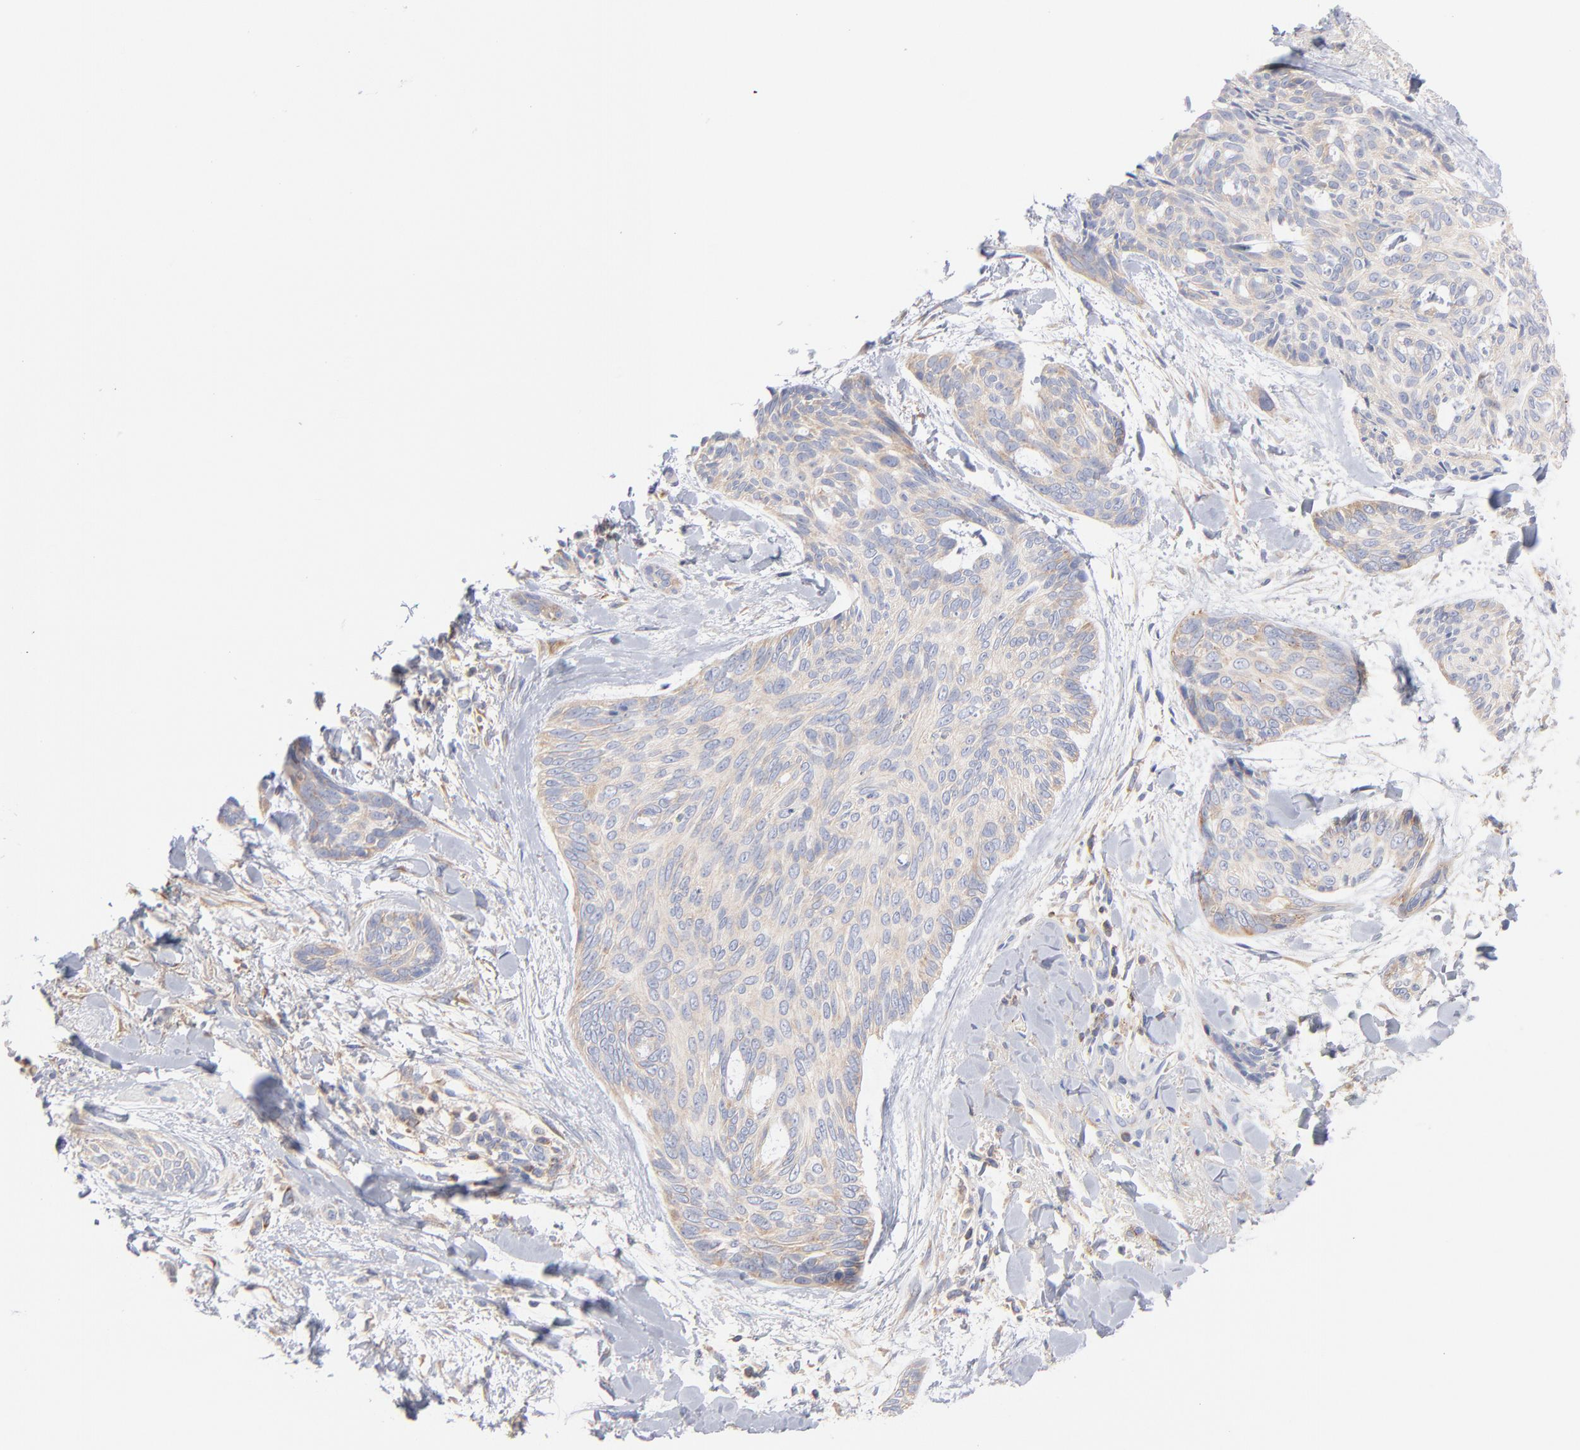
{"staining": {"intensity": "weak", "quantity": ">75%", "location": "cytoplasmic/membranous"}, "tissue": "skin cancer", "cell_type": "Tumor cells", "image_type": "cancer", "snomed": [{"axis": "morphology", "description": "Normal tissue, NOS"}, {"axis": "morphology", "description": "Basal cell carcinoma"}, {"axis": "topography", "description": "Skin"}], "caption": "Protein analysis of skin cancer tissue shows weak cytoplasmic/membranous positivity in about >75% of tumor cells. The protein is stained brown, and the nuclei are stained in blue (DAB (3,3'-diaminobenzidine) IHC with brightfield microscopy, high magnification).", "gene": "SEPTIN6", "patient": {"sex": "female", "age": 71}}